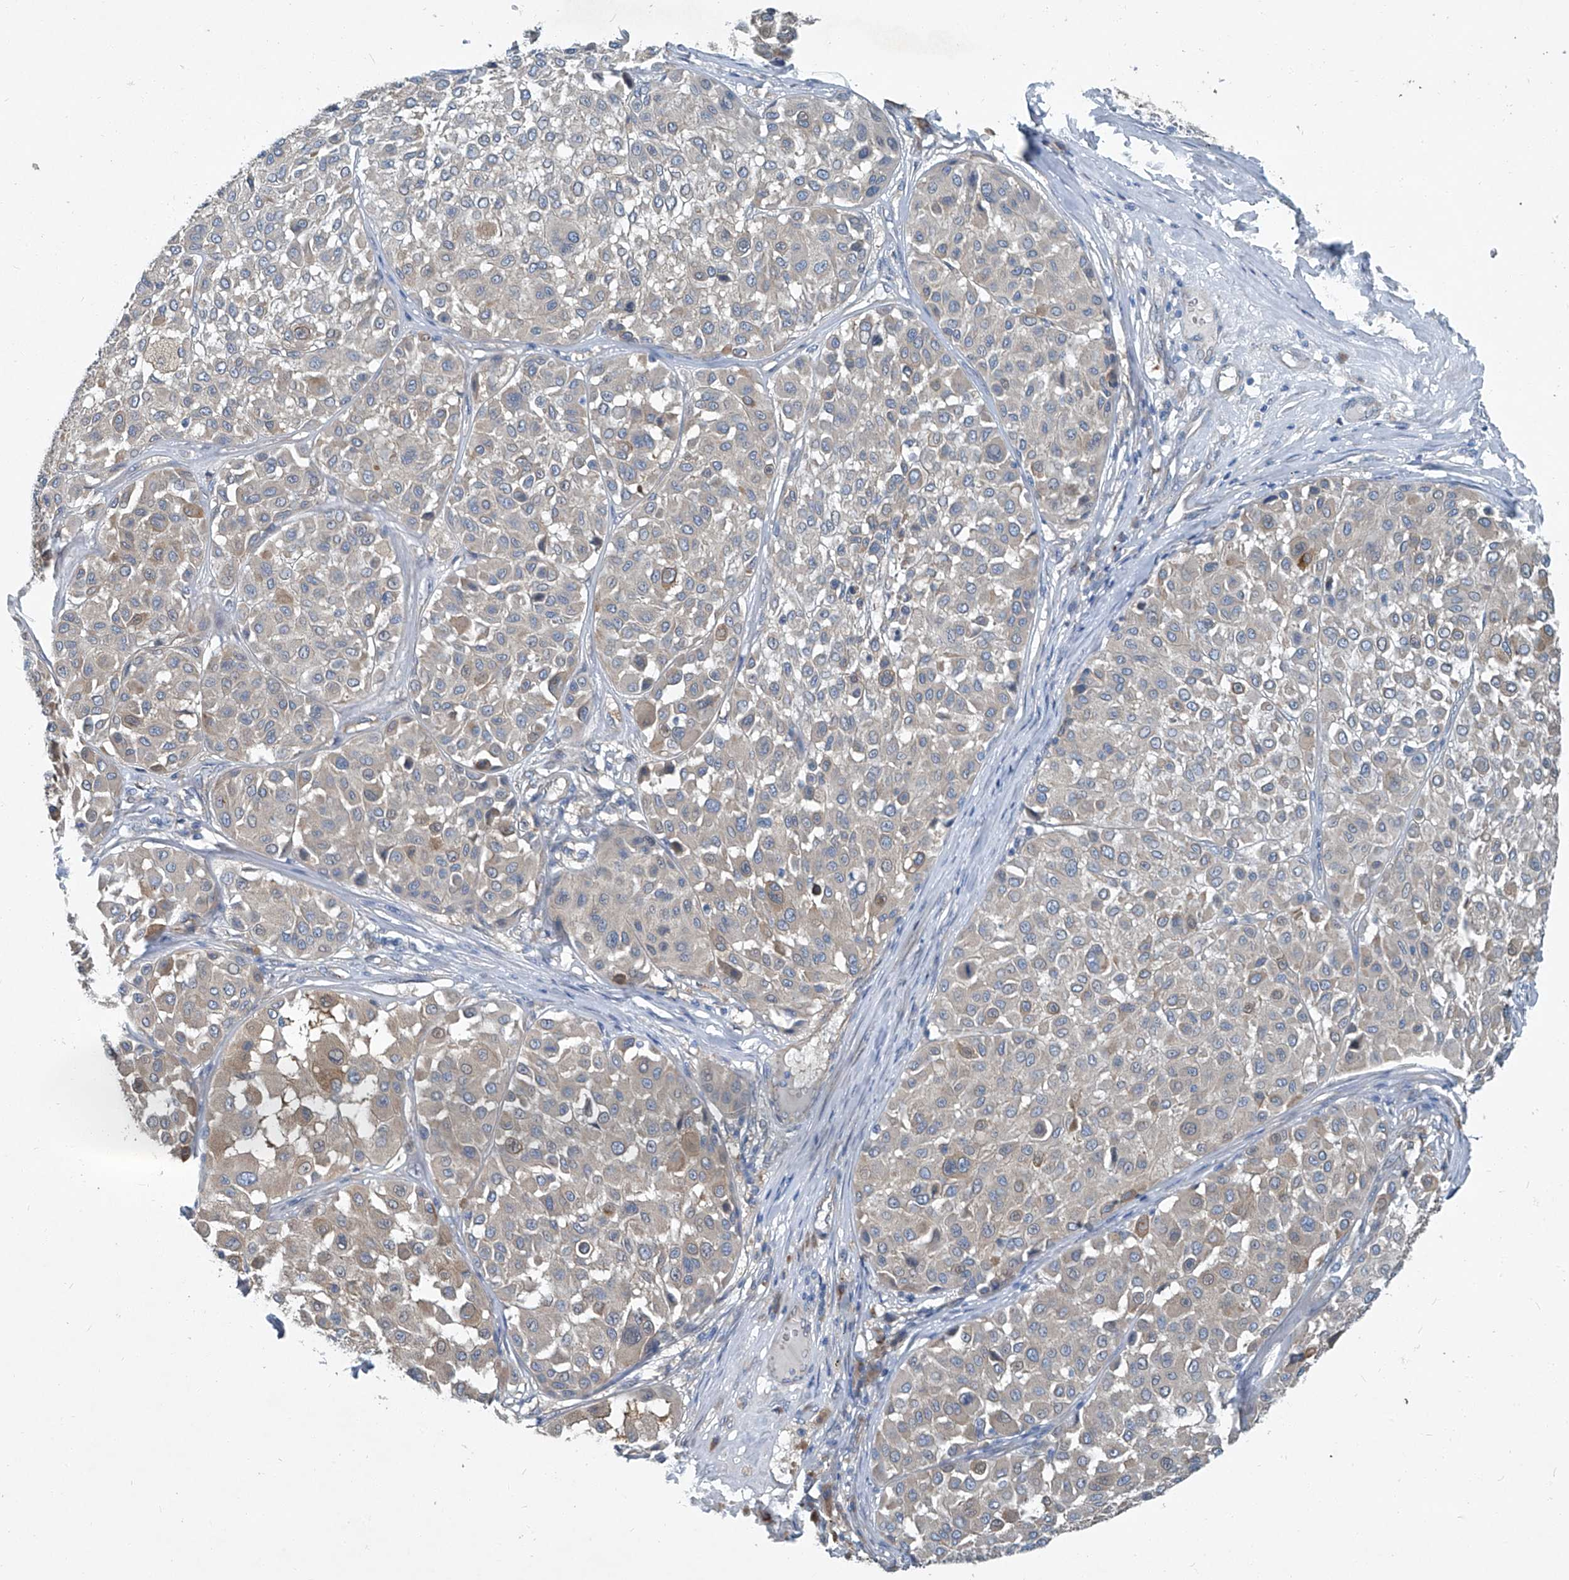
{"staining": {"intensity": "weak", "quantity": "25%-75%", "location": "cytoplasmic/membranous"}, "tissue": "melanoma", "cell_type": "Tumor cells", "image_type": "cancer", "snomed": [{"axis": "morphology", "description": "Malignant melanoma, Metastatic site"}, {"axis": "topography", "description": "Soft tissue"}], "caption": "DAB immunohistochemical staining of human malignant melanoma (metastatic site) demonstrates weak cytoplasmic/membranous protein expression in about 25%-75% of tumor cells.", "gene": "SLC26A11", "patient": {"sex": "male", "age": 41}}